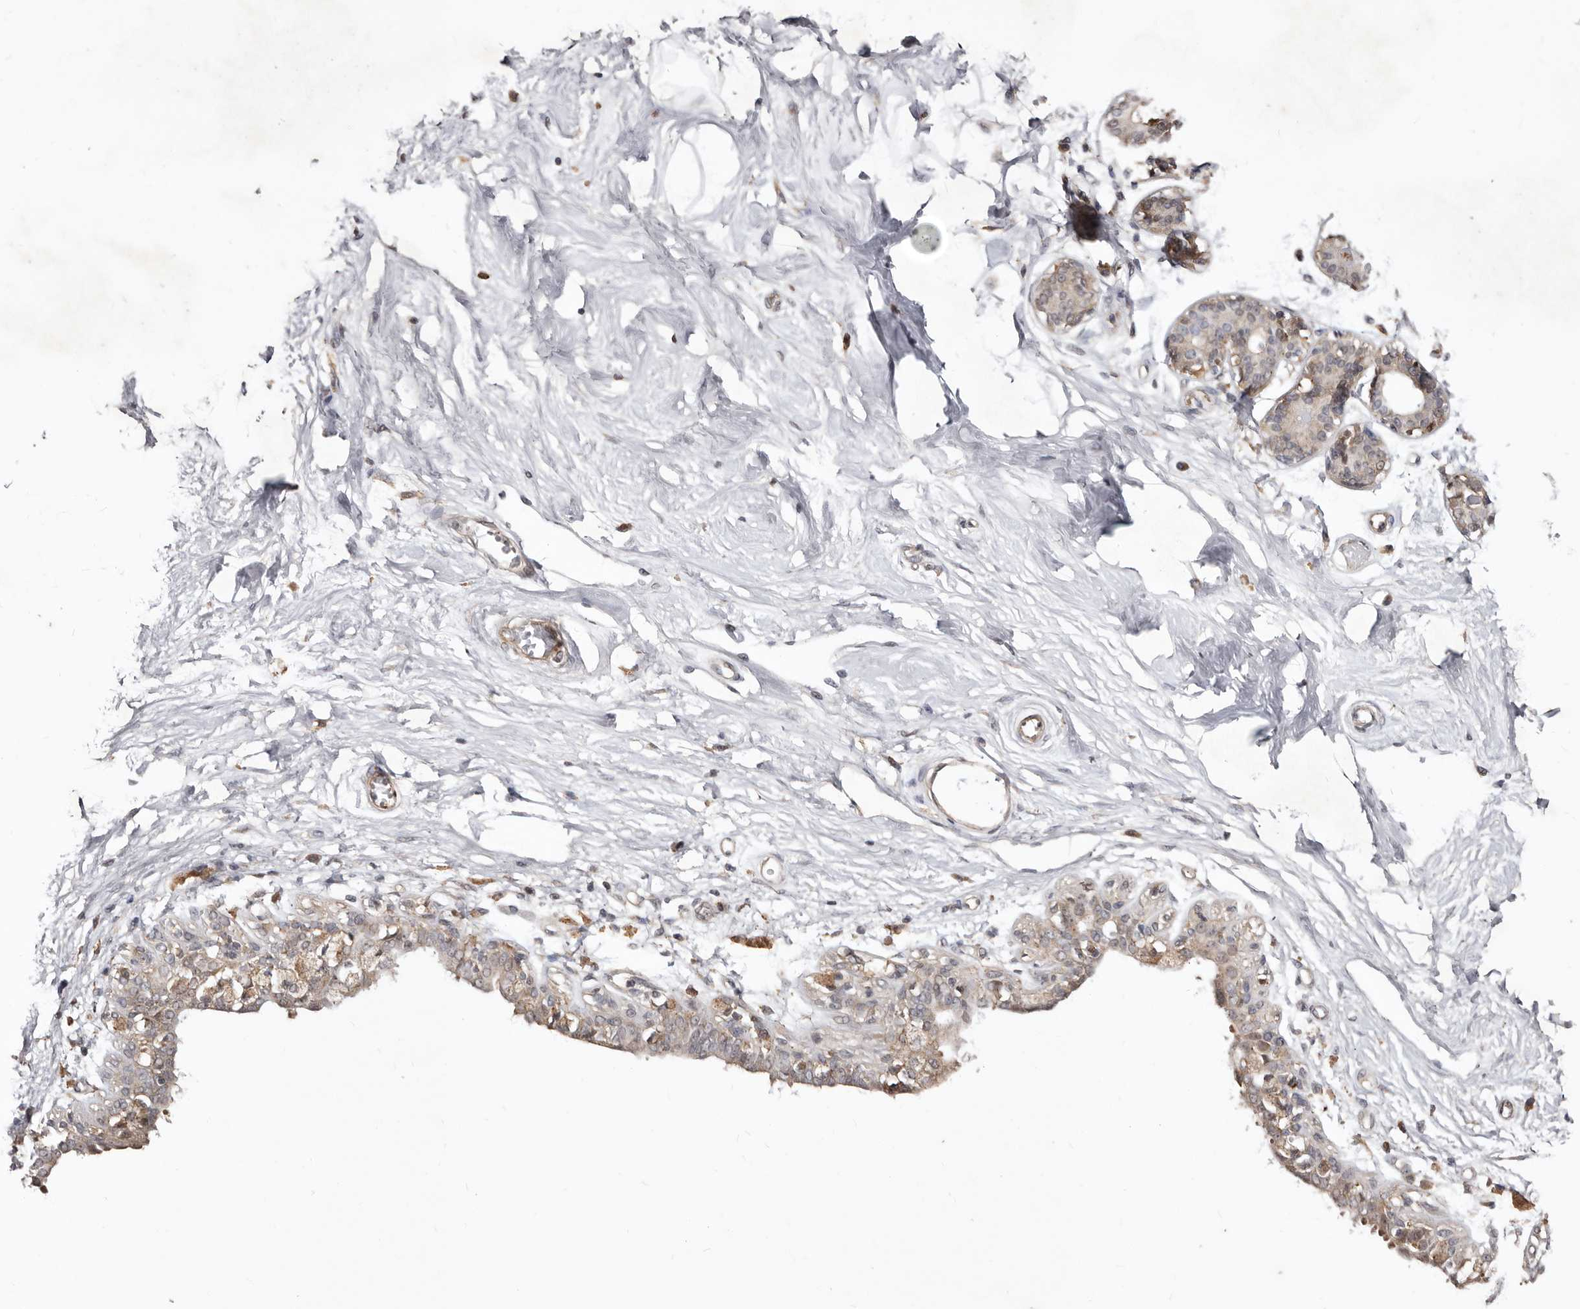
{"staining": {"intensity": "negative", "quantity": "none", "location": "none"}, "tissue": "breast", "cell_type": "Adipocytes", "image_type": "normal", "snomed": [{"axis": "morphology", "description": "Normal tissue, NOS"}, {"axis": "topography", "description": "Breast"}], "caption": "Photomicrograph shows no significant protein staining in adipocytes of benign breast.", "gene": "RRM2B", "patient": {"sex": "female", "age": 45}}